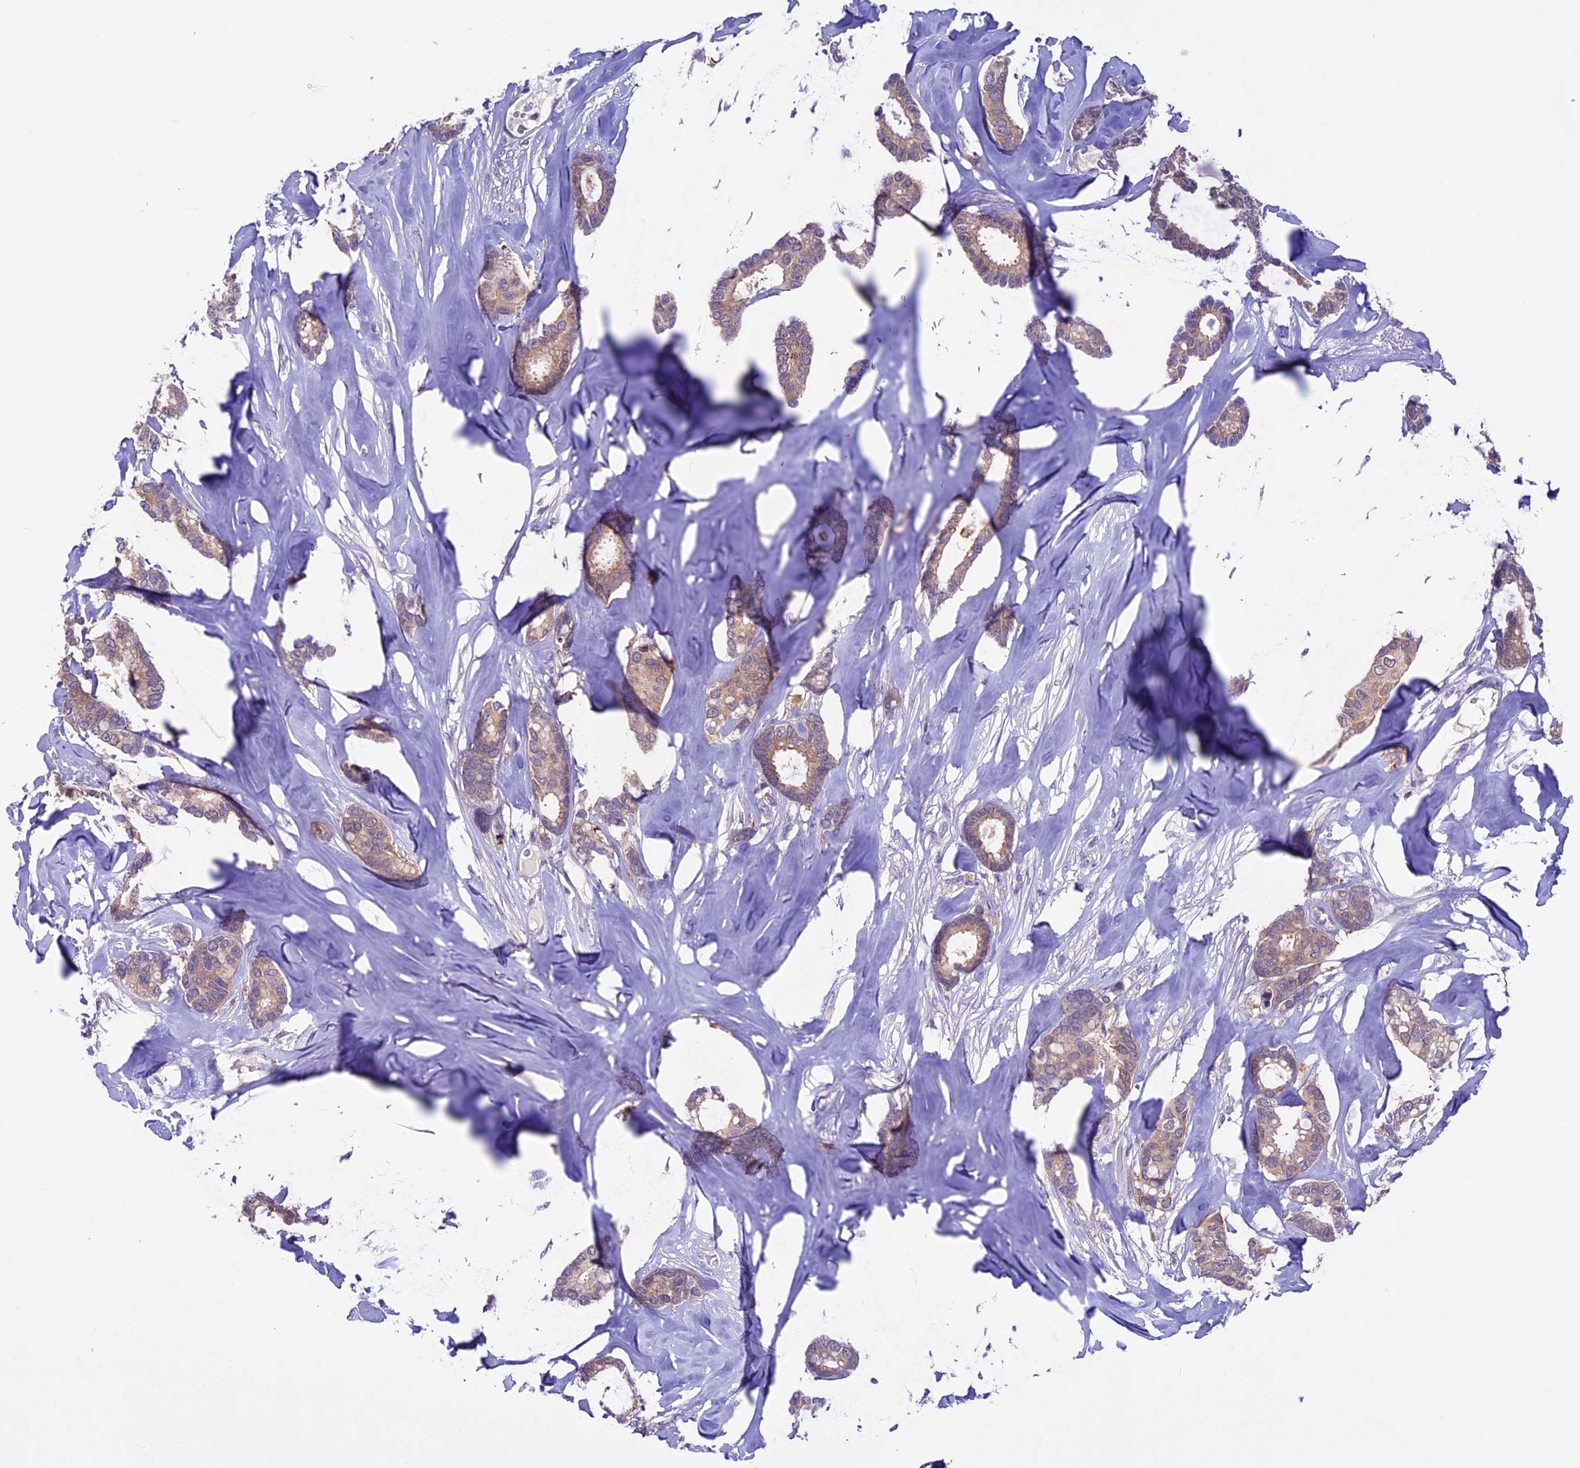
{"staining": {"intensity": "weak", "quantity": ">75%", "location": "cytoplasmic/membranous"}, "tissue": "breast cancer", "cell_type": "Tumor cells", "image_type": "cancer", "snomed": [{"axis": "morphology", "description": "Duct carcinoma"}, {"axis": "topography", "description": "Breast"}], "caption": "This is a photomicrograph of IHC staining of breast cancer (infiltrating ductal carcinoma), which shows weak expression in the cytoplasmic/membranous of tumor cells.", "gene": "XKR7", "patient": {"sex": "female", "age": 87}}